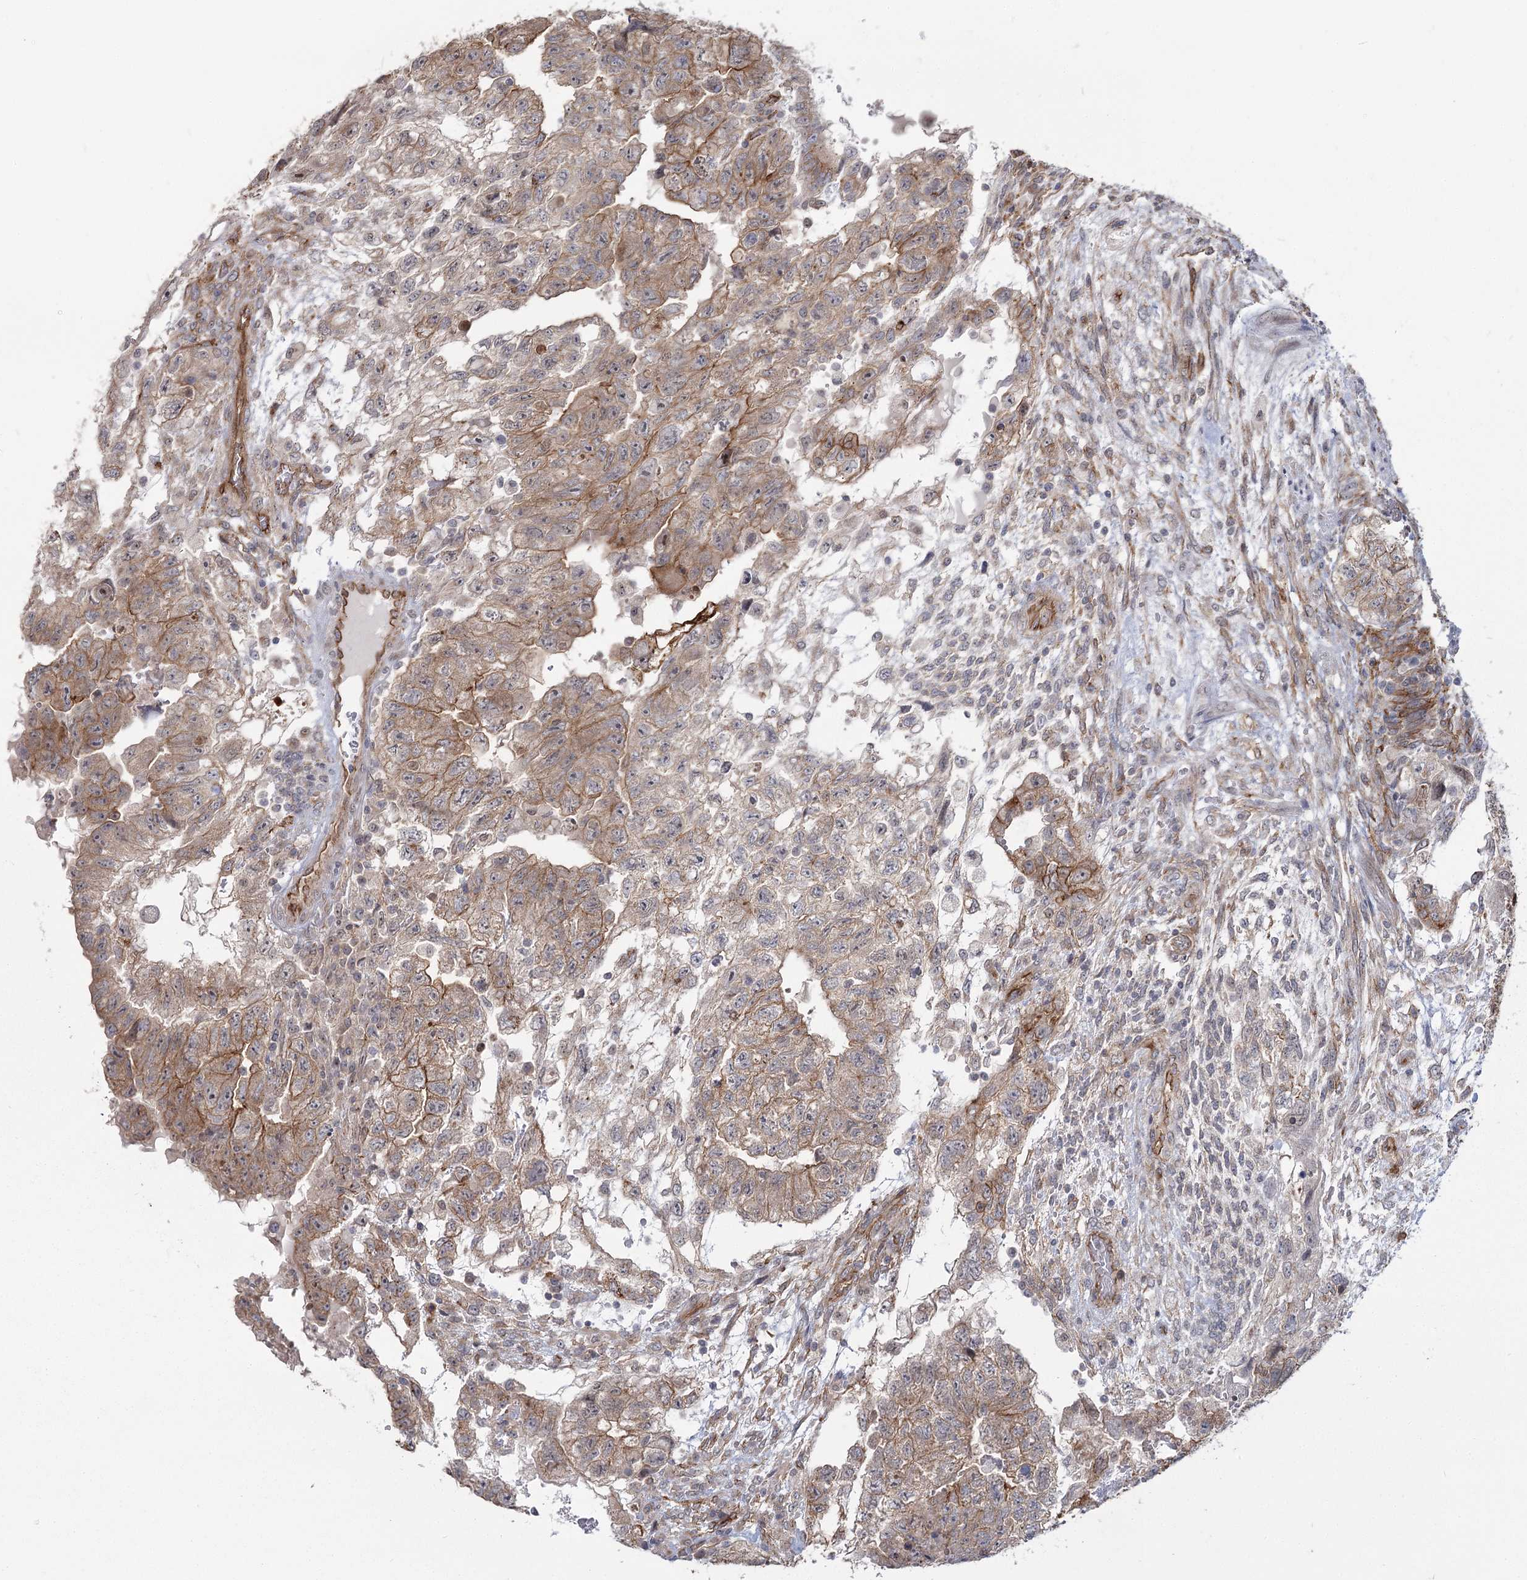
{"staining": {"intensity": "moderate", "quantity": ">75%", "location": "cytoplasmic/membranous"}, "tissue": "testis cancer", "cell_type": "Tumor cells", "image_type": "cancer", "snomed": [{"axis": "morphology", "description": "Carcinoma, Embryonal, NOS"}, {"axis": "topography", "description": "Testis"}], "caption": "IHC histopathology image of neoplastic tissue: human embryonal carcinoma (testis) stained using immunohistochemistry demonstrates medium levels of moderate protein expression localized specifically in the cytoplasmic/membranous of tumor cells, appearing as a cytoplasmic/membranous brown color.", "gene": "RPP14", "patient": {"sex": "male", "age": 36}}